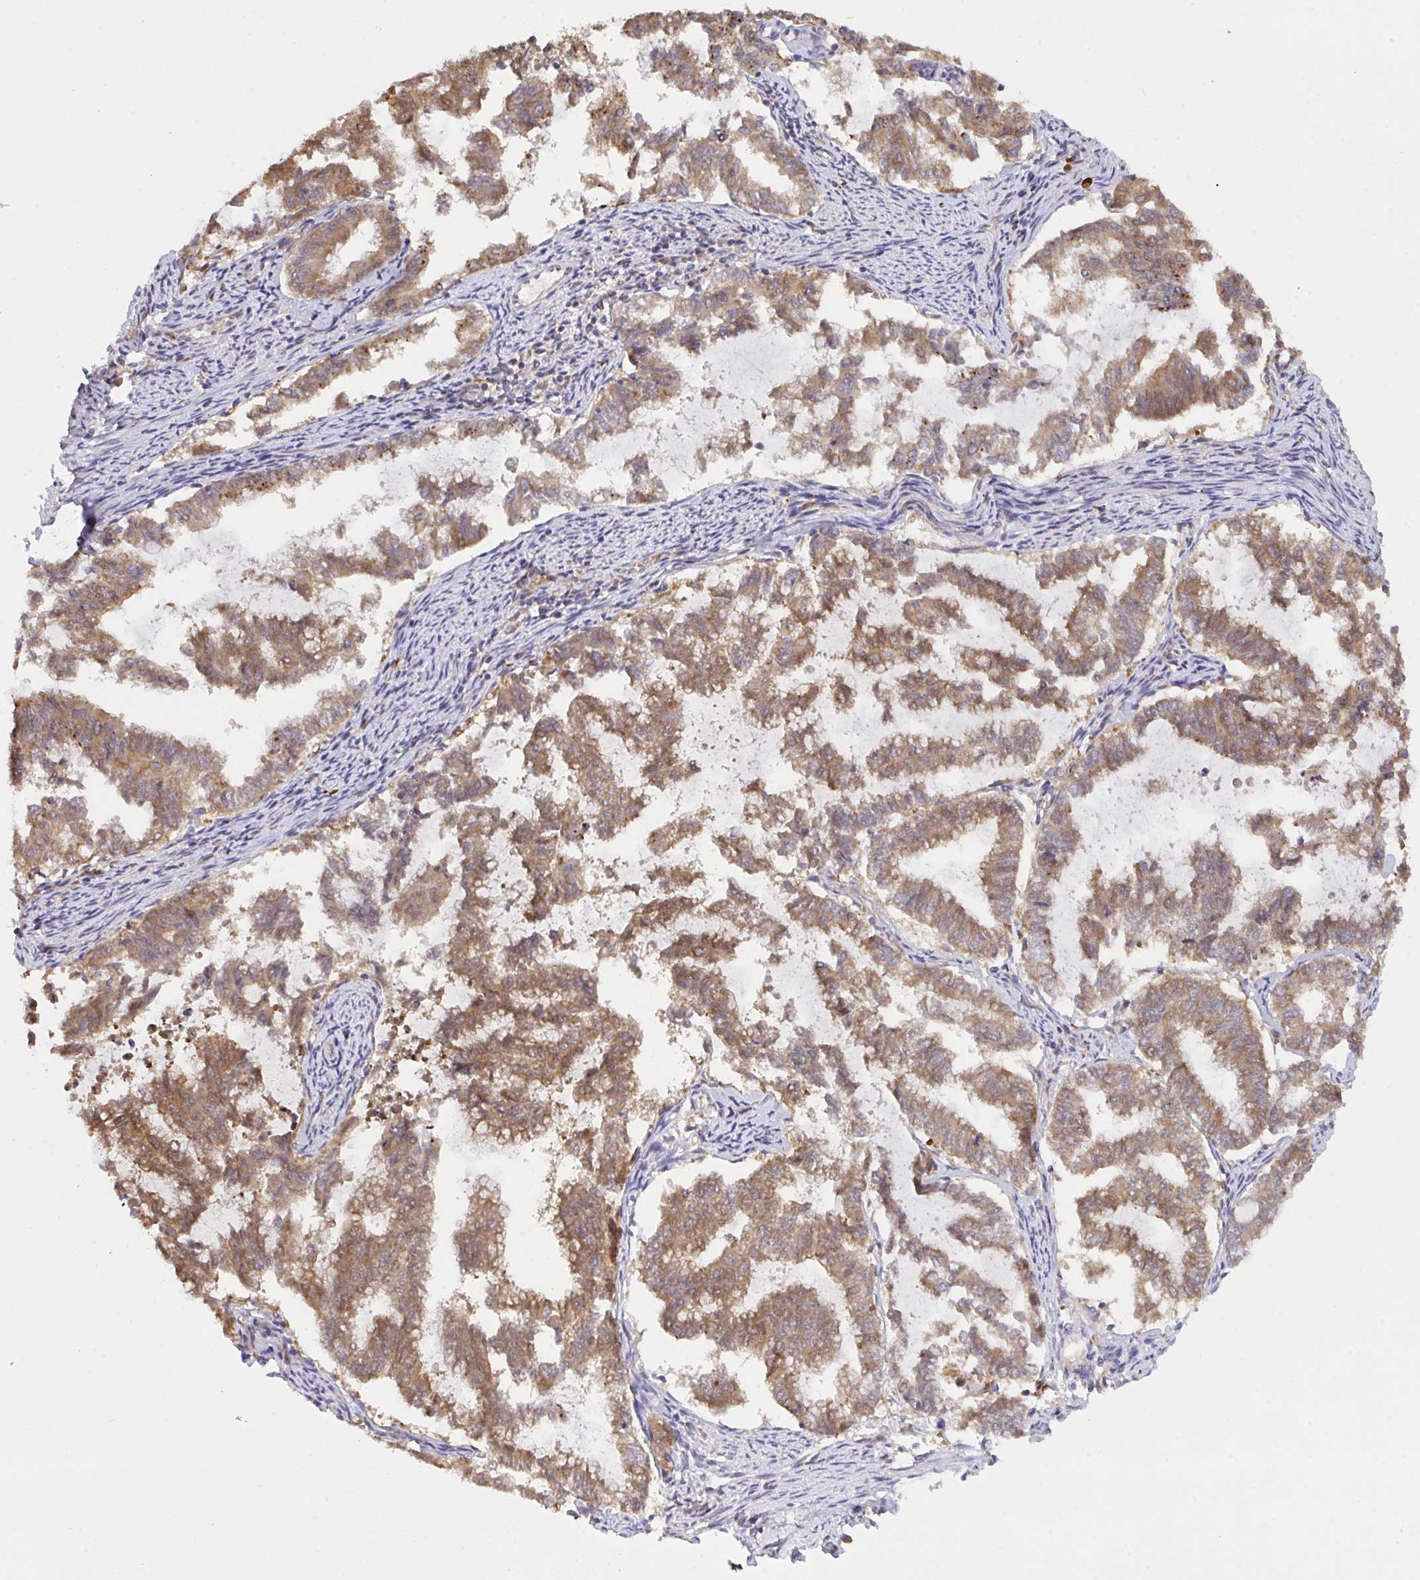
{"staining": {"intensity": "moderate", "quantity": ">75%", "location": "cytoplasmic/membranous"}, "tissue": "endometrial cancer", "cell_type": "Tumor cells", "image_type": "cancer", "snomed": [{"axis": "morphology", "description": "Adenocarcinoma, NOS"}, {"axis": "topography", "description": "Endometrium"}], "caption": "Moderate cytoplasmic/membranous expression is identified in about >75% of tumor cells in adenocarcinoma (endometrial). Immunohistochemistry stains the protein of interest in brown and the nuclei are stained blue.", "gene": "C12orf57", "patient": {"sex": "female", "age": 79}}